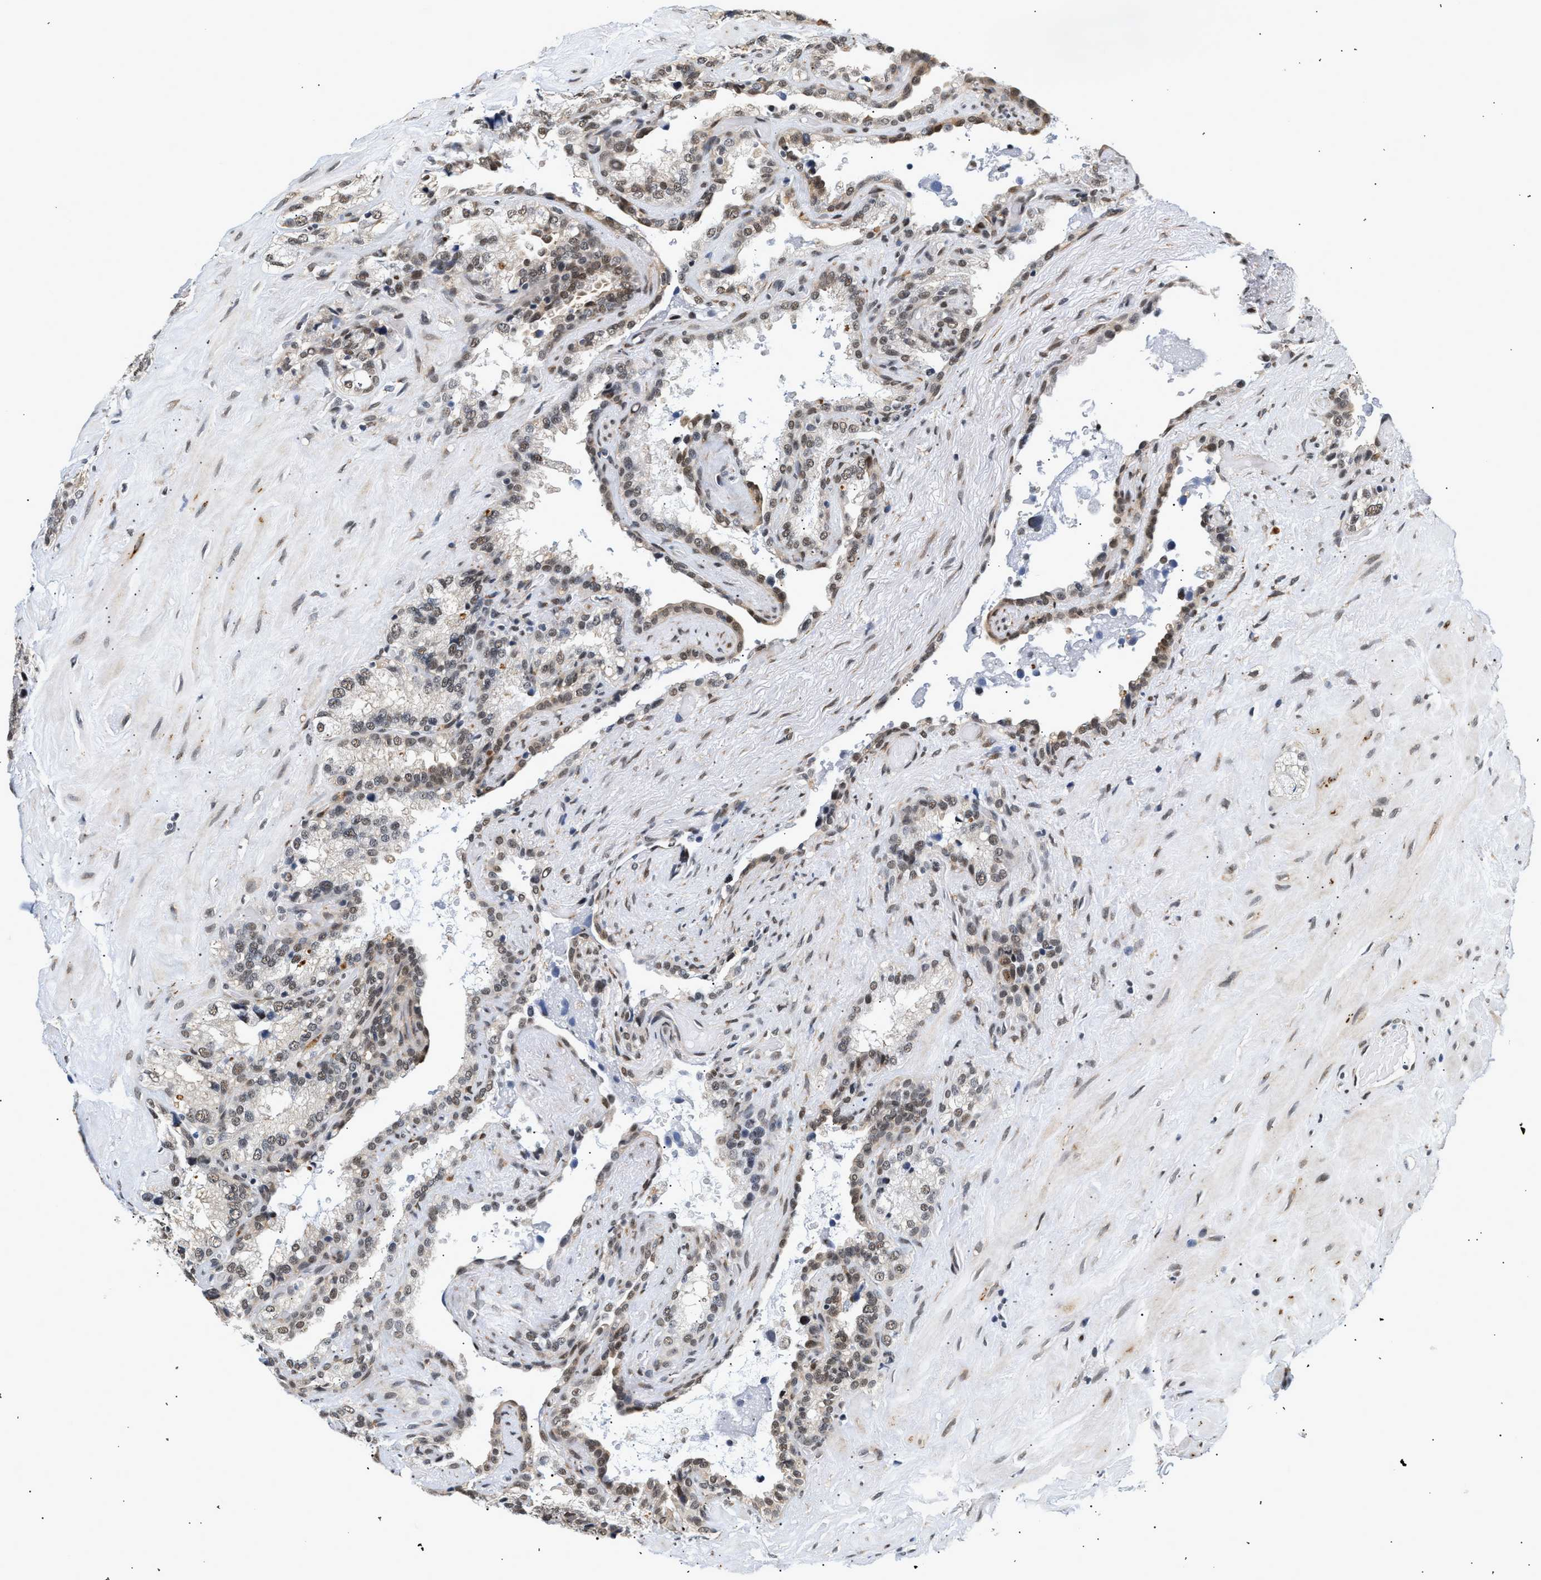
{"staining": {"intensity": "weak", "quantity": "25%-75%", "location": "nuclear"}, "tissue": "seminal vesicle", "cell_type": "Glandular cells", "image_type": "normal", "snomed": [{"axis": "morphology", "description": "Normal tissue, NOS"}, {"axis": "topography", "description": "Seminal veicle"}], "caption": "An image showing weak nuclear staining in about 25%-75% of glandular cells in benign seminal vesicle, as visualized by brown immunohistochemical staining.", "gene": "THOC1", "patient": {"sex": "male", "age": 68}}